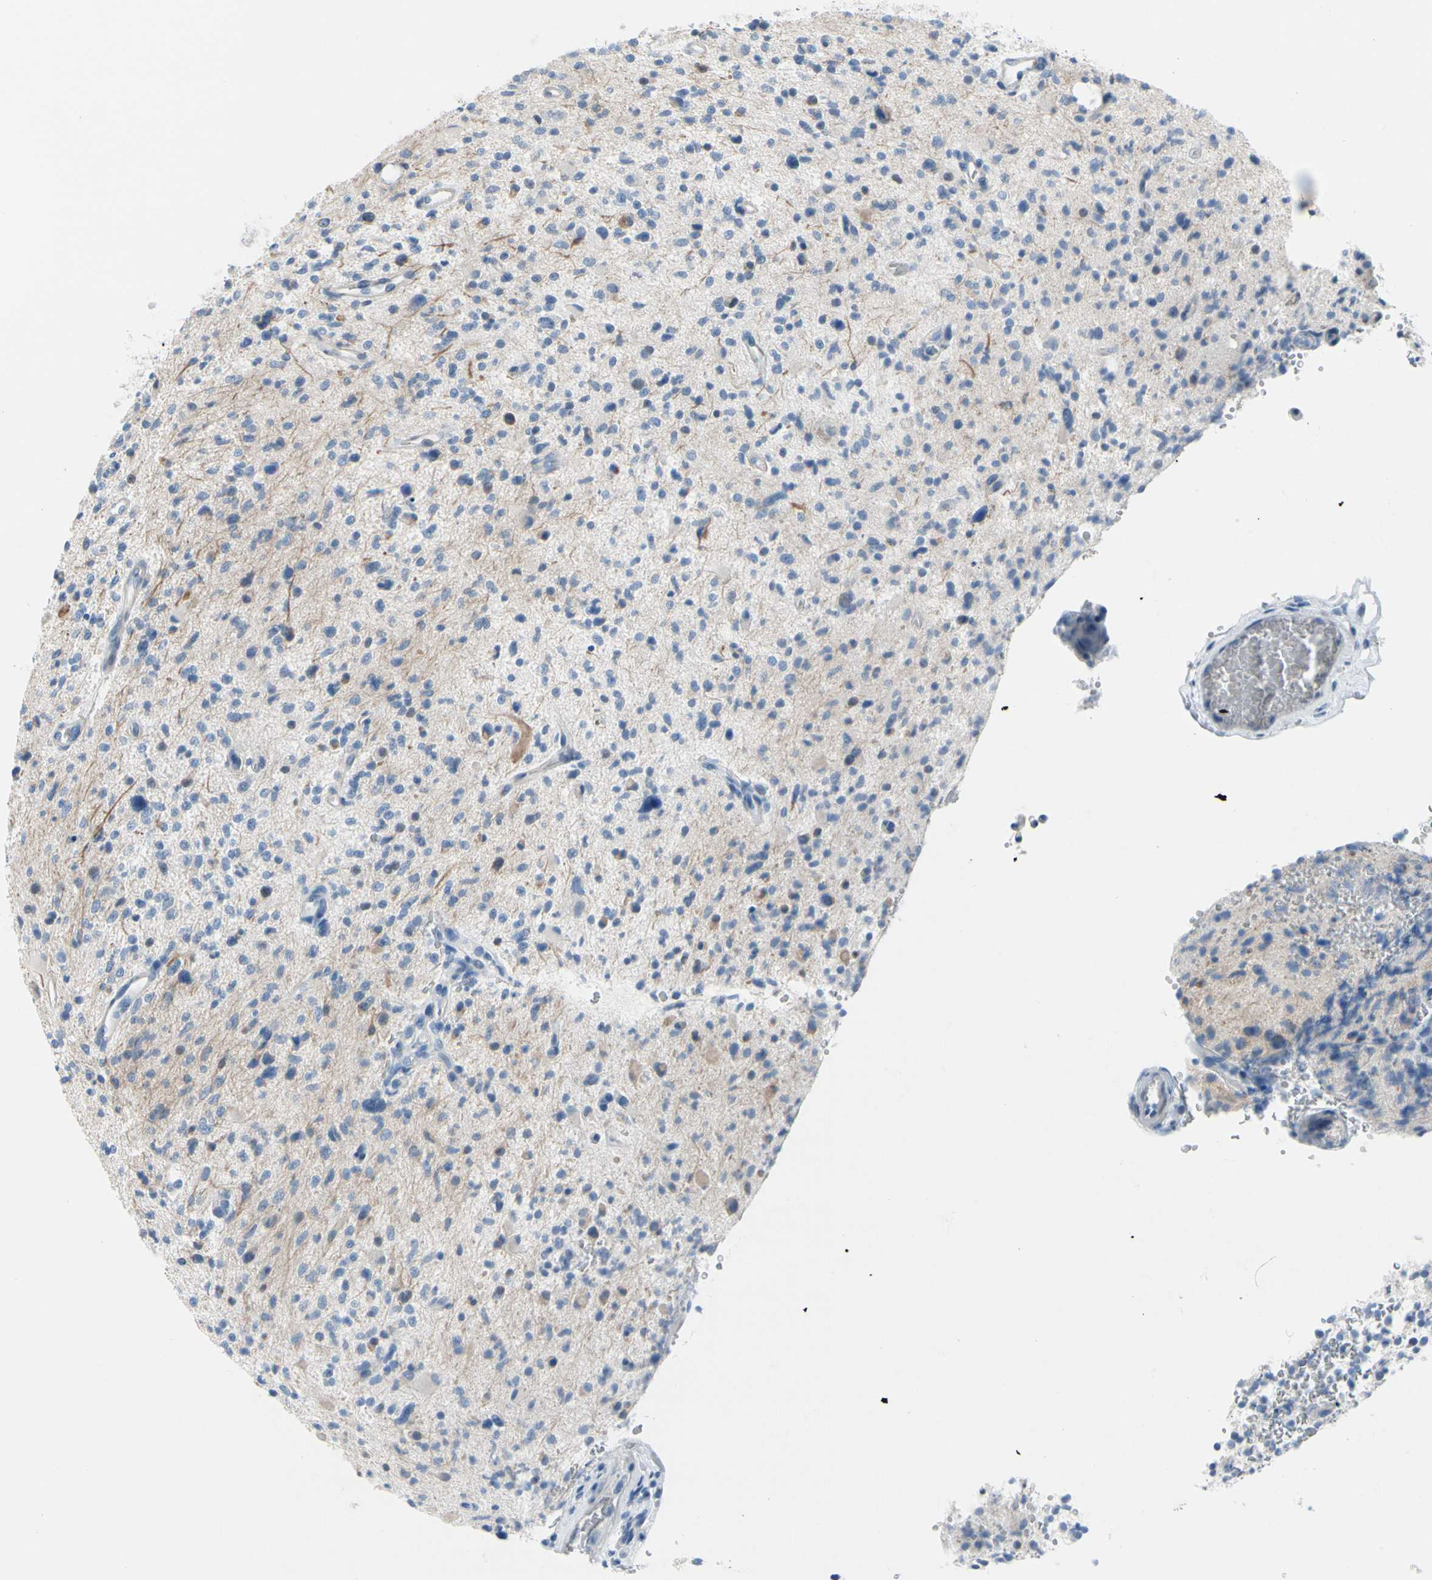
{"staining": {"intensity": "weak", "quantity": "<25%", "location": "cytoplasmic/membranous"}, "tissue": "glioma", "cell_type": "Tumor cells", "image_type": "cancer", "snomed": [{"axis": "morphology", "description": "Glioma, malignant, High grade"}, {"axis": "topography", "description": "Brain"}], "caption": "Immunohistochemical staining of glioma exhibits no significant positivity in tumor cells.", "gene": "MUC5B", "patient": {"sex": "male", "age": 48}}